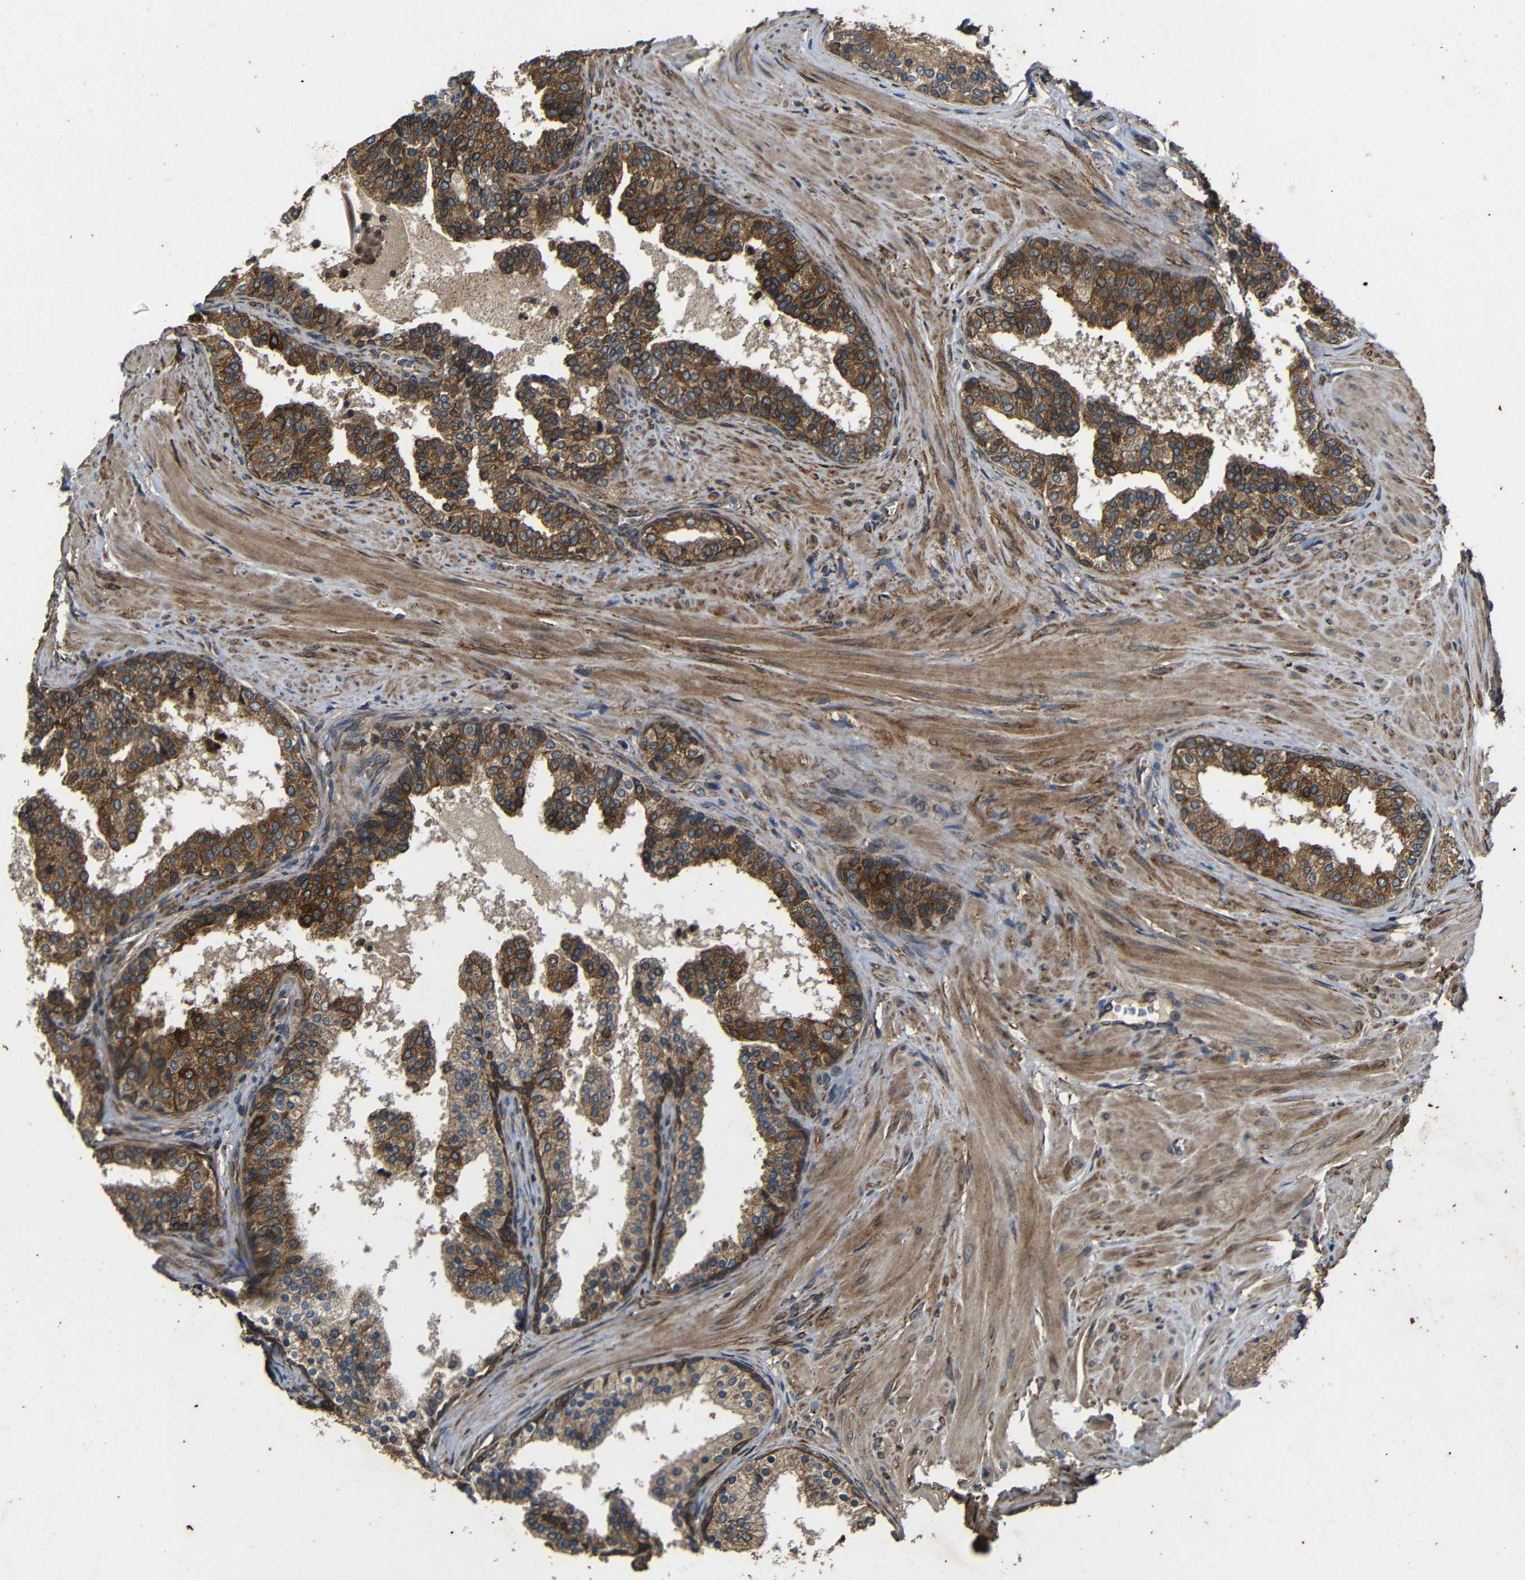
{"staining": {"intensity": "moderate", "quantity": ">75%", "location": "cytoplasmic/membranous"}, "tissue": "prostate cancer", "cell_type": "Tumor cells", "image_type": "cancer", "snomed": [{"axis": "morphology", "description": "Adenocarcinoma, Low grade"}, {"axis": "topography", "description": "Prostate"}], "caption": "About >75% of tumor cells in prostate cancer (adenocarcinoma (low-grade)) show moderate cytoplasmic/membranous protein staining as visualized by brown immunohistochemical staining.", "gene": "TRPC1", "patient": {"sex": "male", "age": 60}}